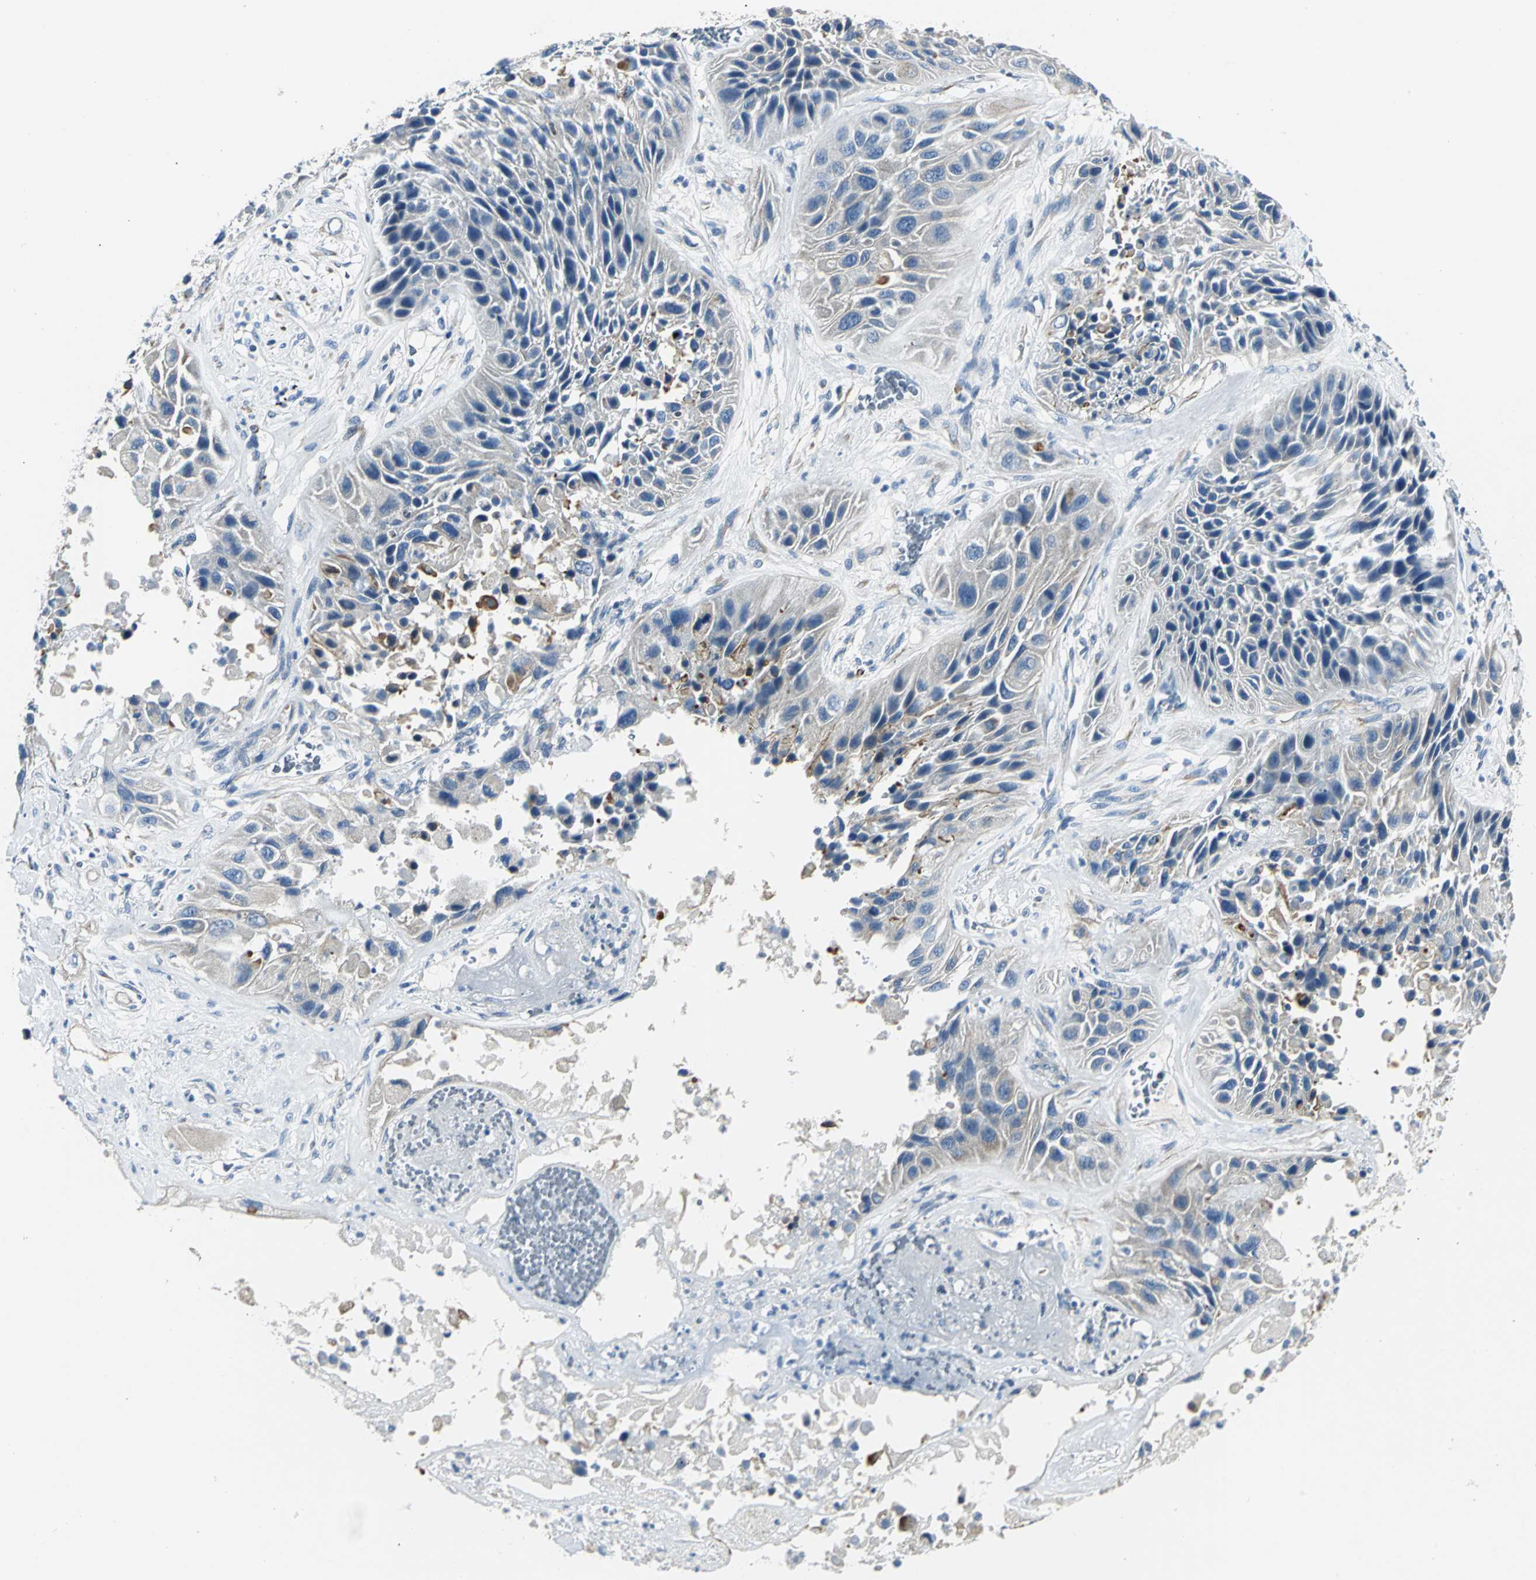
{"staining": {"intensity": "weak", "quantity": "25%-75%", "location": "cytoplasmic/membranous"}, "tissue": "lung cancer", "cell_type": "Tumor cells", "image_type": "cancer", "snomed": [{"axis": "morphology", "description": "Squamous cell carcinoma, NOS"}, {"axis": "topography", "description": "Lung"}], "caption": "Lung cancer was stained to show a protein in brown. There is low levels of weak cytoplasmic/membranous positivity in about 25%-75% of tumor cells.", "gene": "B3GNT2", "patient": {"sex": "female", "age": 76}}